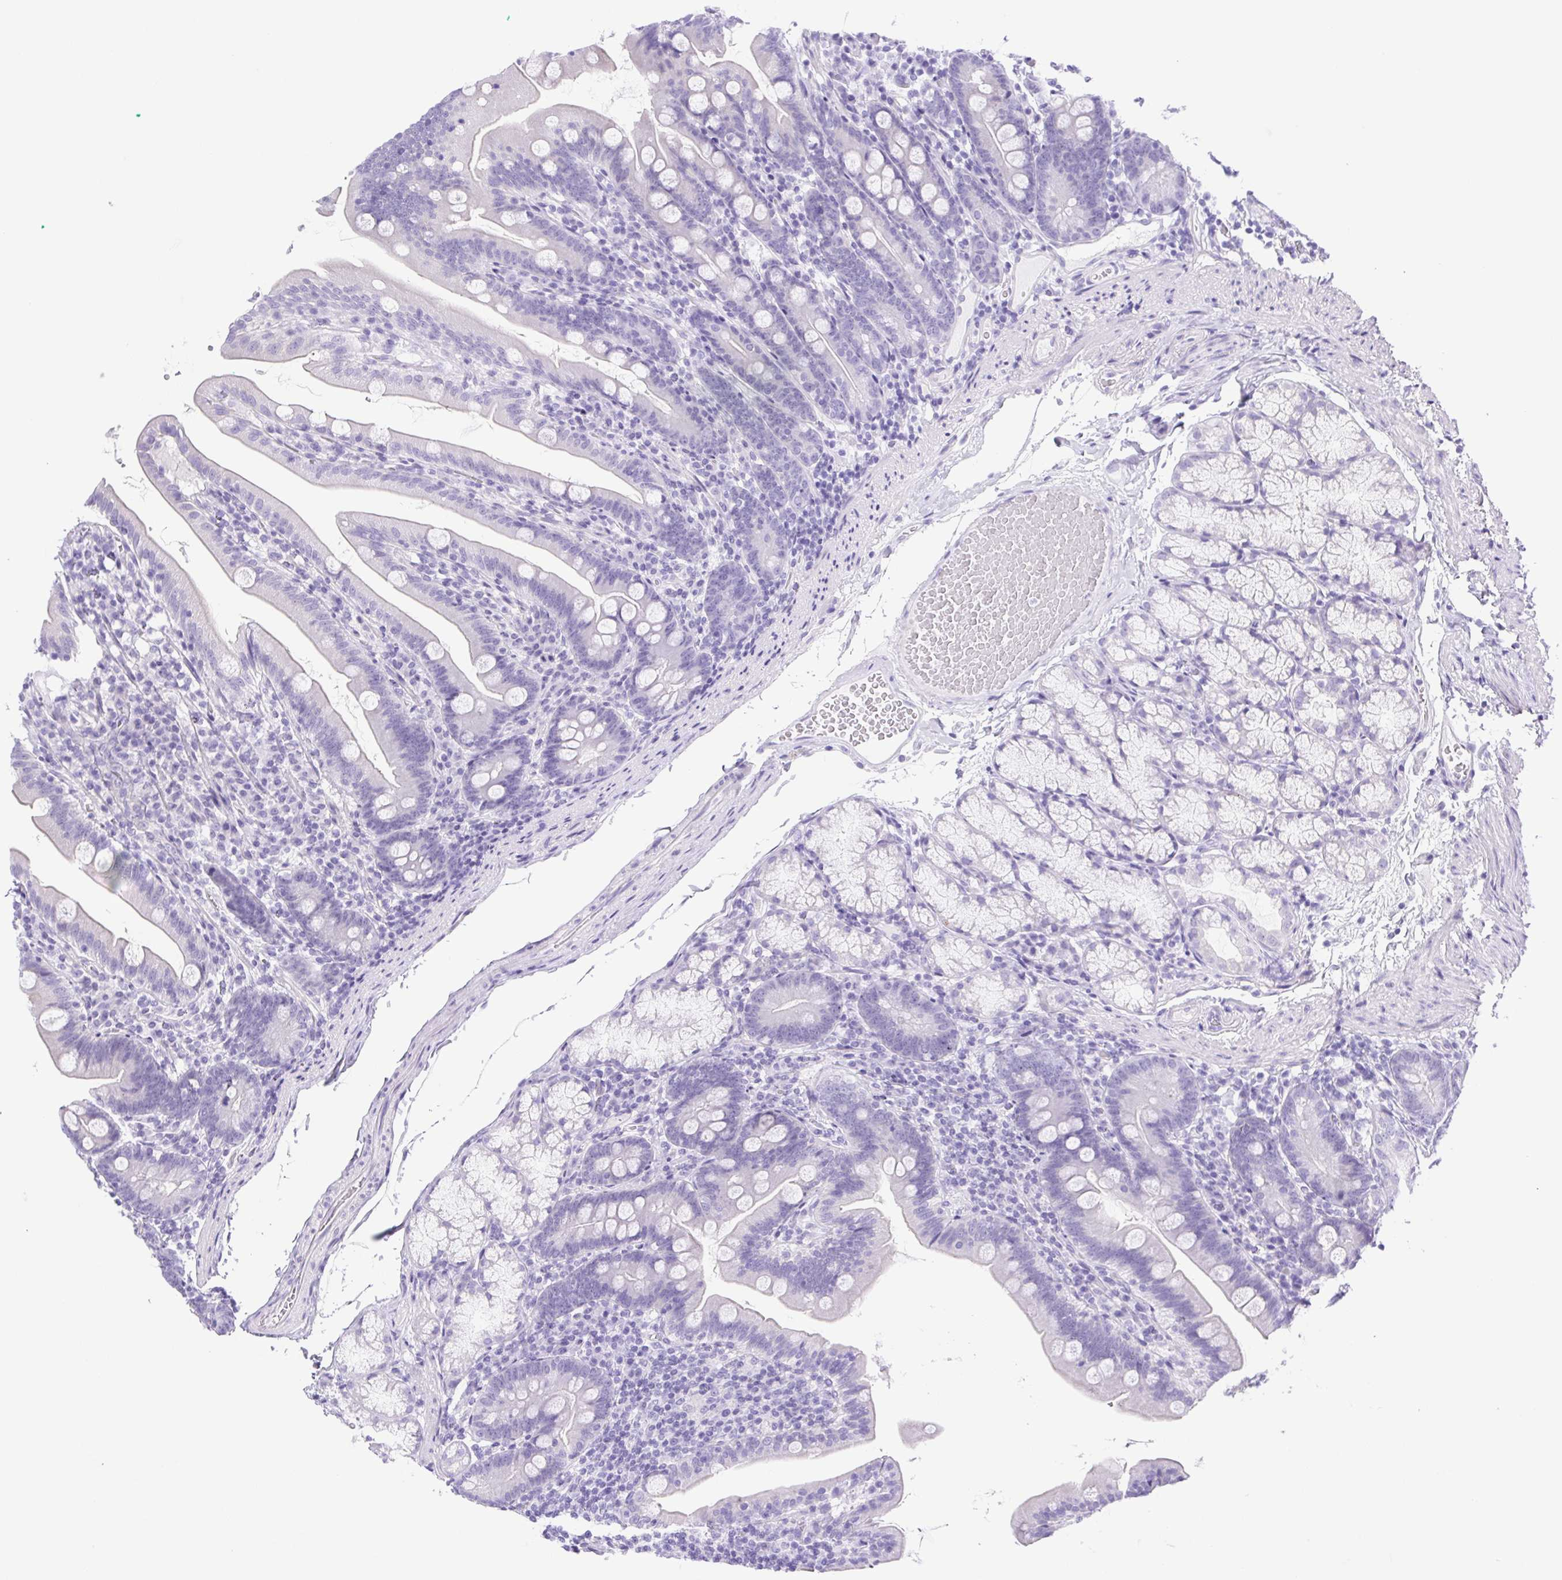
{"staining": {"intensity": "negative", "quantity": "none", "location": "none"}, "tissue": "duodenum", "cell_type": "Glandular cells", "image_type": "normal", "snomed": [{"axis": "morphology", "description": "Normal tissue, NOS"}, {"axis": "topography", "description": "Duodenum"}], "caption": "Glandular cells are negative for brown protein staining in normal duodenum. Nuclei are stained in blue.", "gene": "CDSN", "patient": {"sex": "female", "age": 67}}